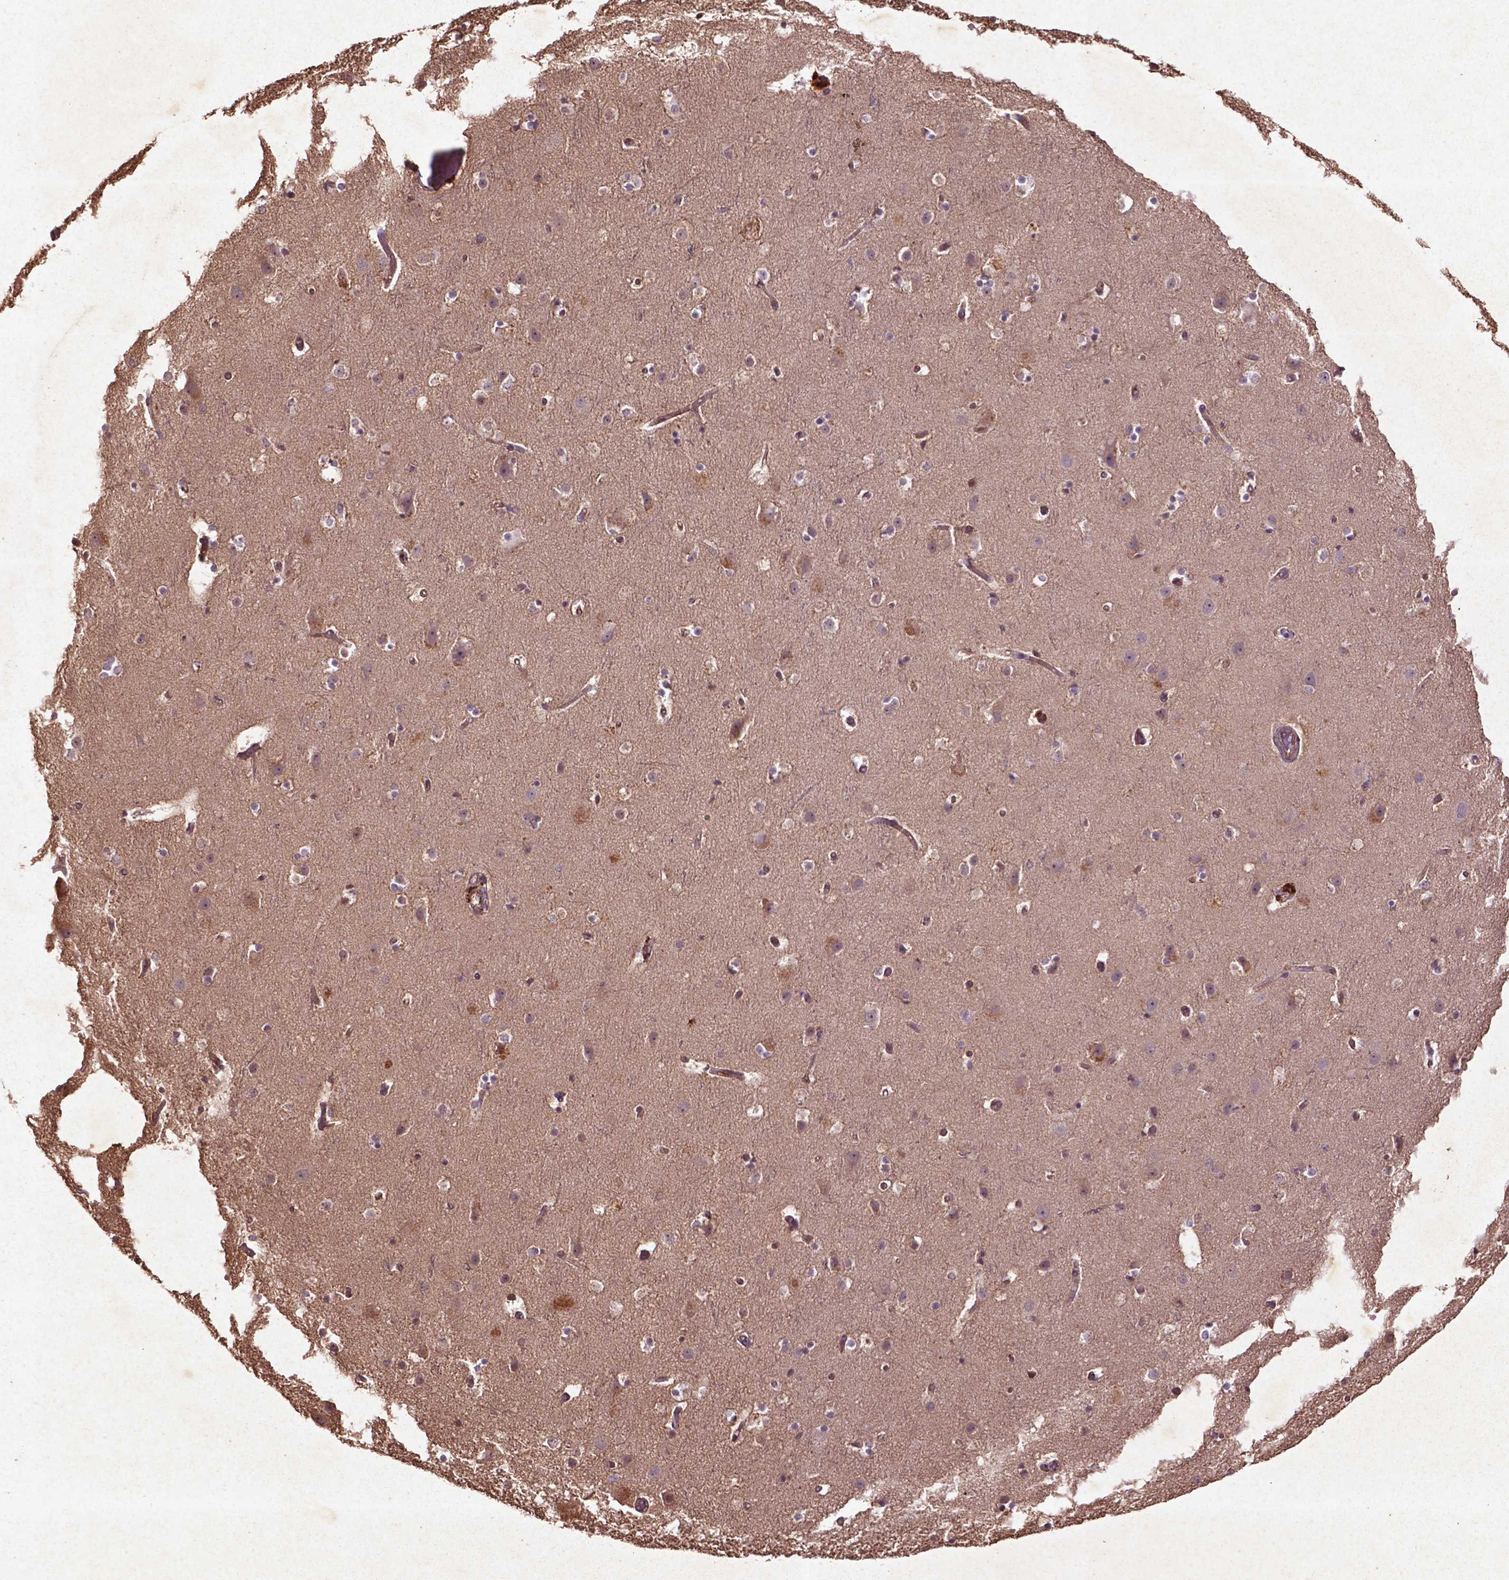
{"staining": {"intensity": "moderate", "quantity": ">75%", "location": "cytoplasmic/membranous,nuclear"}, "tissue": "cerebral cortex", "cell_type": "Endothelial cells", "image_type": "normal", "snomed": [{"axis": "morphology", "description": "Normal tissue, NOS"}, {"axis": "topography", "description": "Cerebral cortex"}], "caption": "The histopathology image displays immunohistochemical staining of normal cerebral cortex. There is moderate cytoplasmic/membranous,nuclear positivity is identified in approximately >75% of endothelial cells.", "gene": "COQ2", "patient": {"sex": "female", "age": 52}}